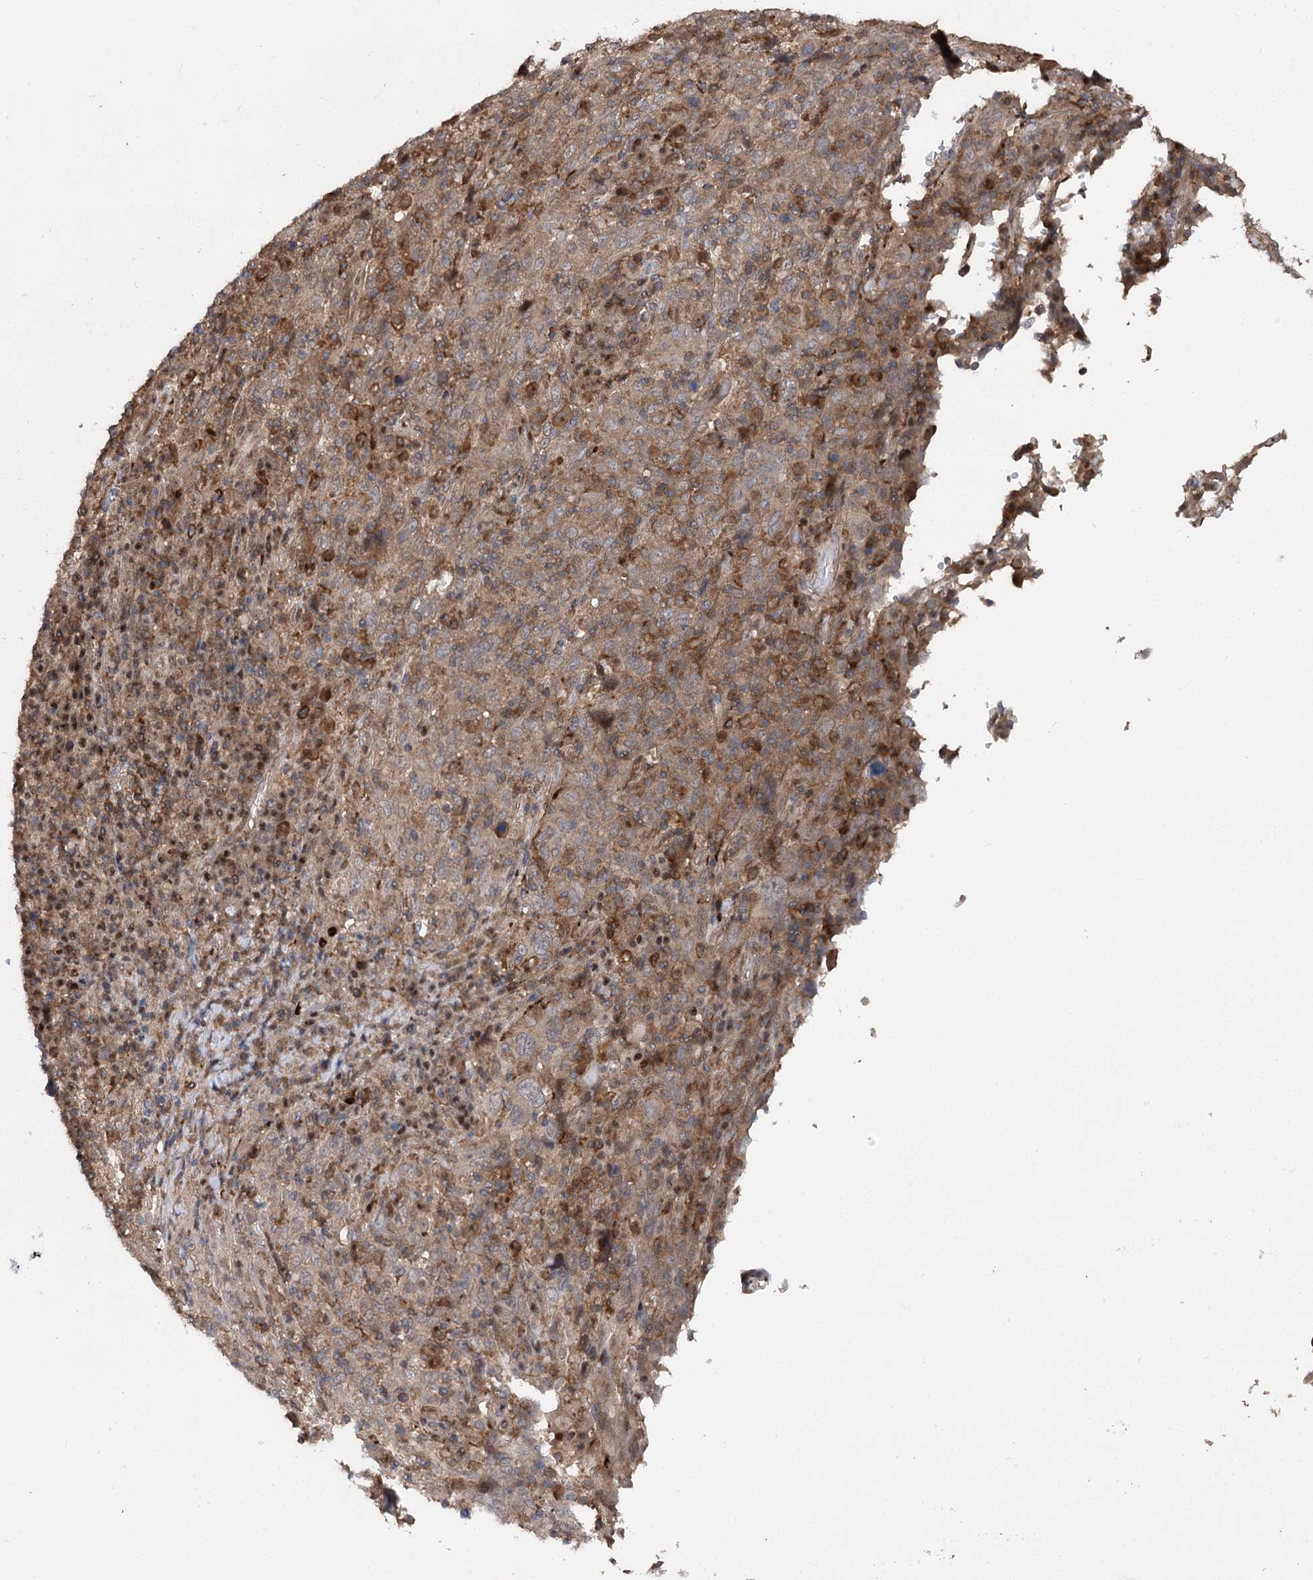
{"staining": {"intensity": "weak", "quantity": ">75%", "location": "cytoplasmic/membranous"}, "tissue": "cervical cancer", "cell_type": "Tumor cells", "image_type": "cancer", "snomed": [{"axis": "morphology", "description": "Squamous cell carcinoma, NOS"}, {"axis": "topography", "description": "Cervix"}], "caption": "Immunohistochemical staining of cervical squamous cell carcinoma reveals low levels of weak cytoplasmic/membranous protein positivity in approximately >75% of tumor cells. (brown staining indicates protein expression, while blue staining denotes nuclei).", "gene": "STX6", "patient": {"sex": "female", "age": 46}}